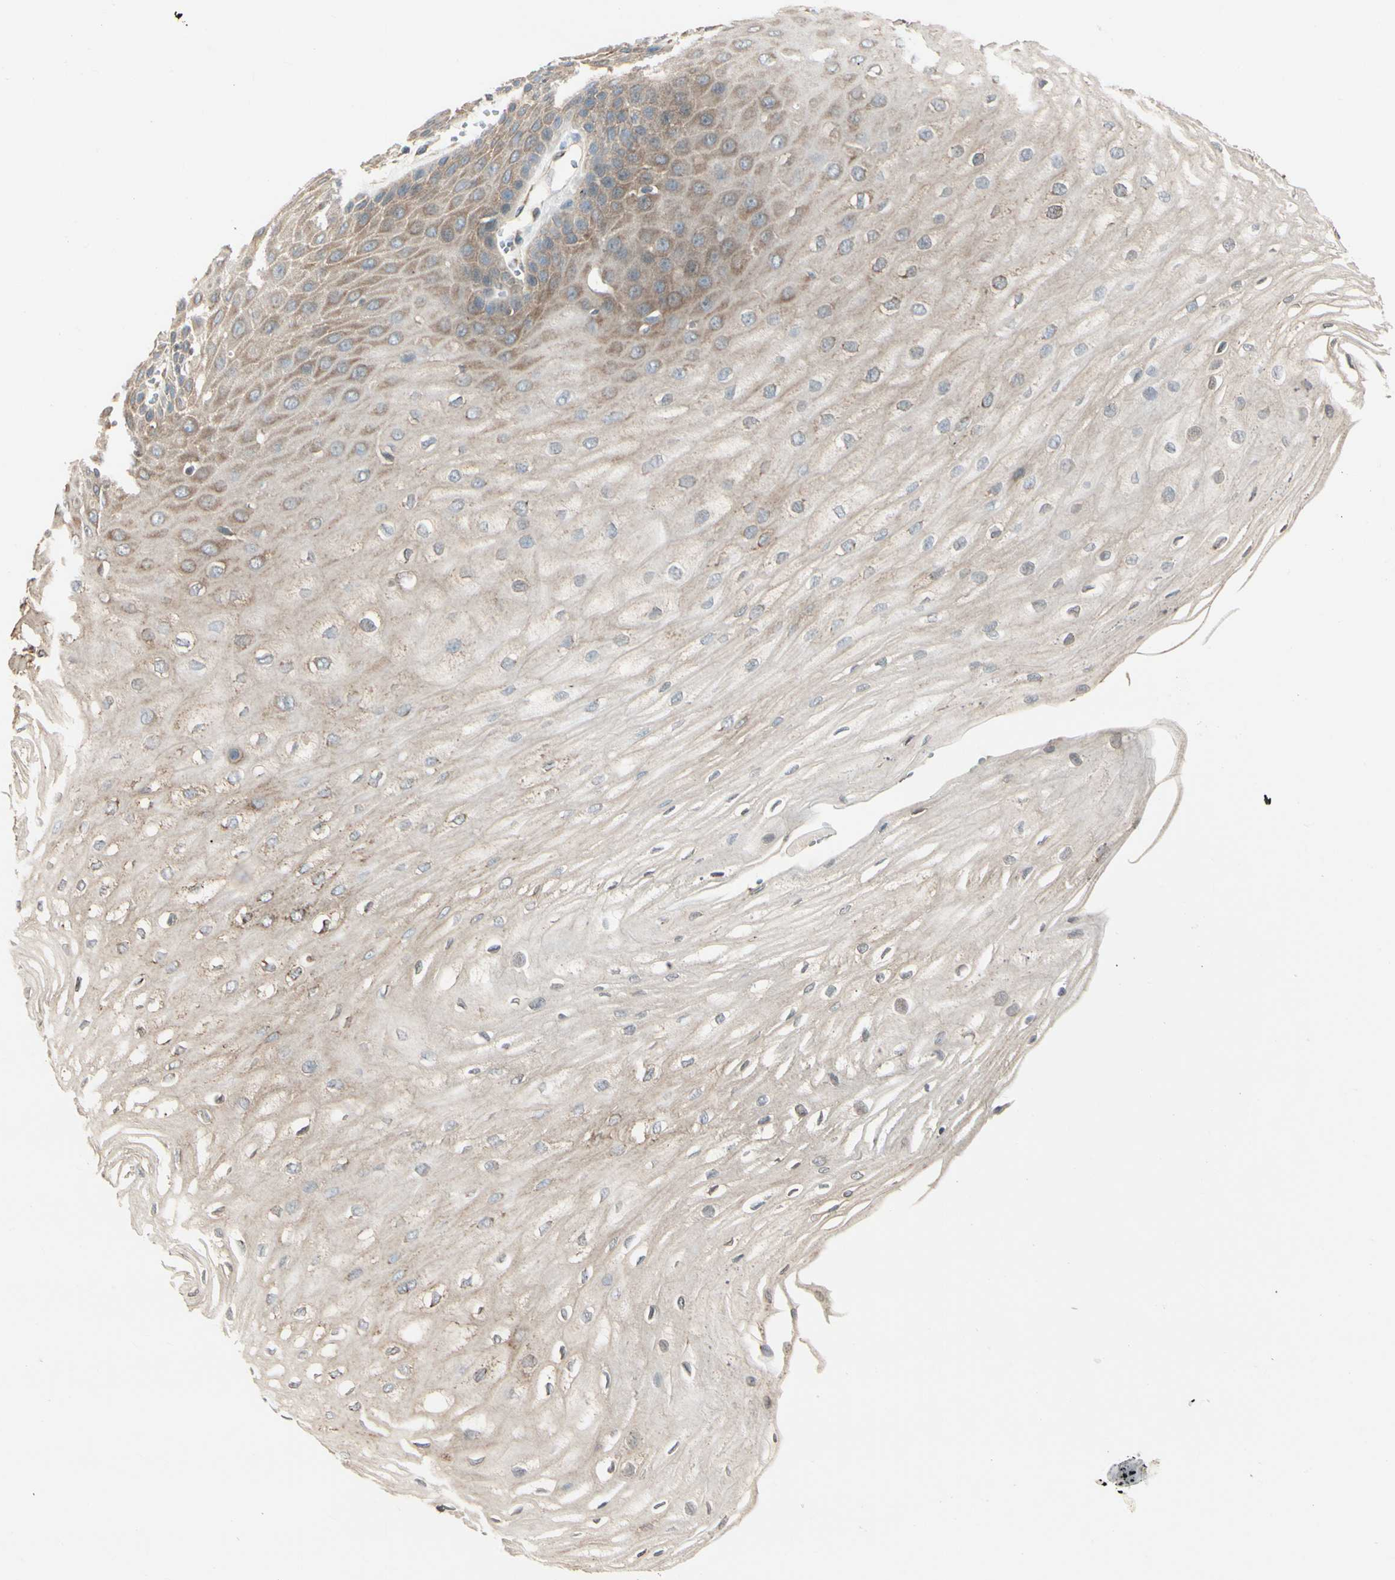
{"staining": {"intensity": "moderate", "quantity": ">75%", "location": "cytoplasmic/membranous"}, "tissue": "esophagus", "cell_type": "Squamous epithelial cells", "image_type": "normal", "snomed": [{"axis": "morphology", "description": "Normal tissue, NOS"}, {"axis": "morphology", "description": "Squamous cell carcinoma, NOS"}, {"axis": "topography", "description": "Esophagus"}], "caption": "Immunohistochemistry image of benign esophagus: human esophagus stained using immunohistochemistry (IHC) displays medium levels of moderate protein expression localized specifically in the cytoplasmic/membranous of squamous epithelial cells, appearing as a cytoplasmic/membranous brown color.", "gene": "NUCB2", "patient": {"sex": "male", "age": 65}}